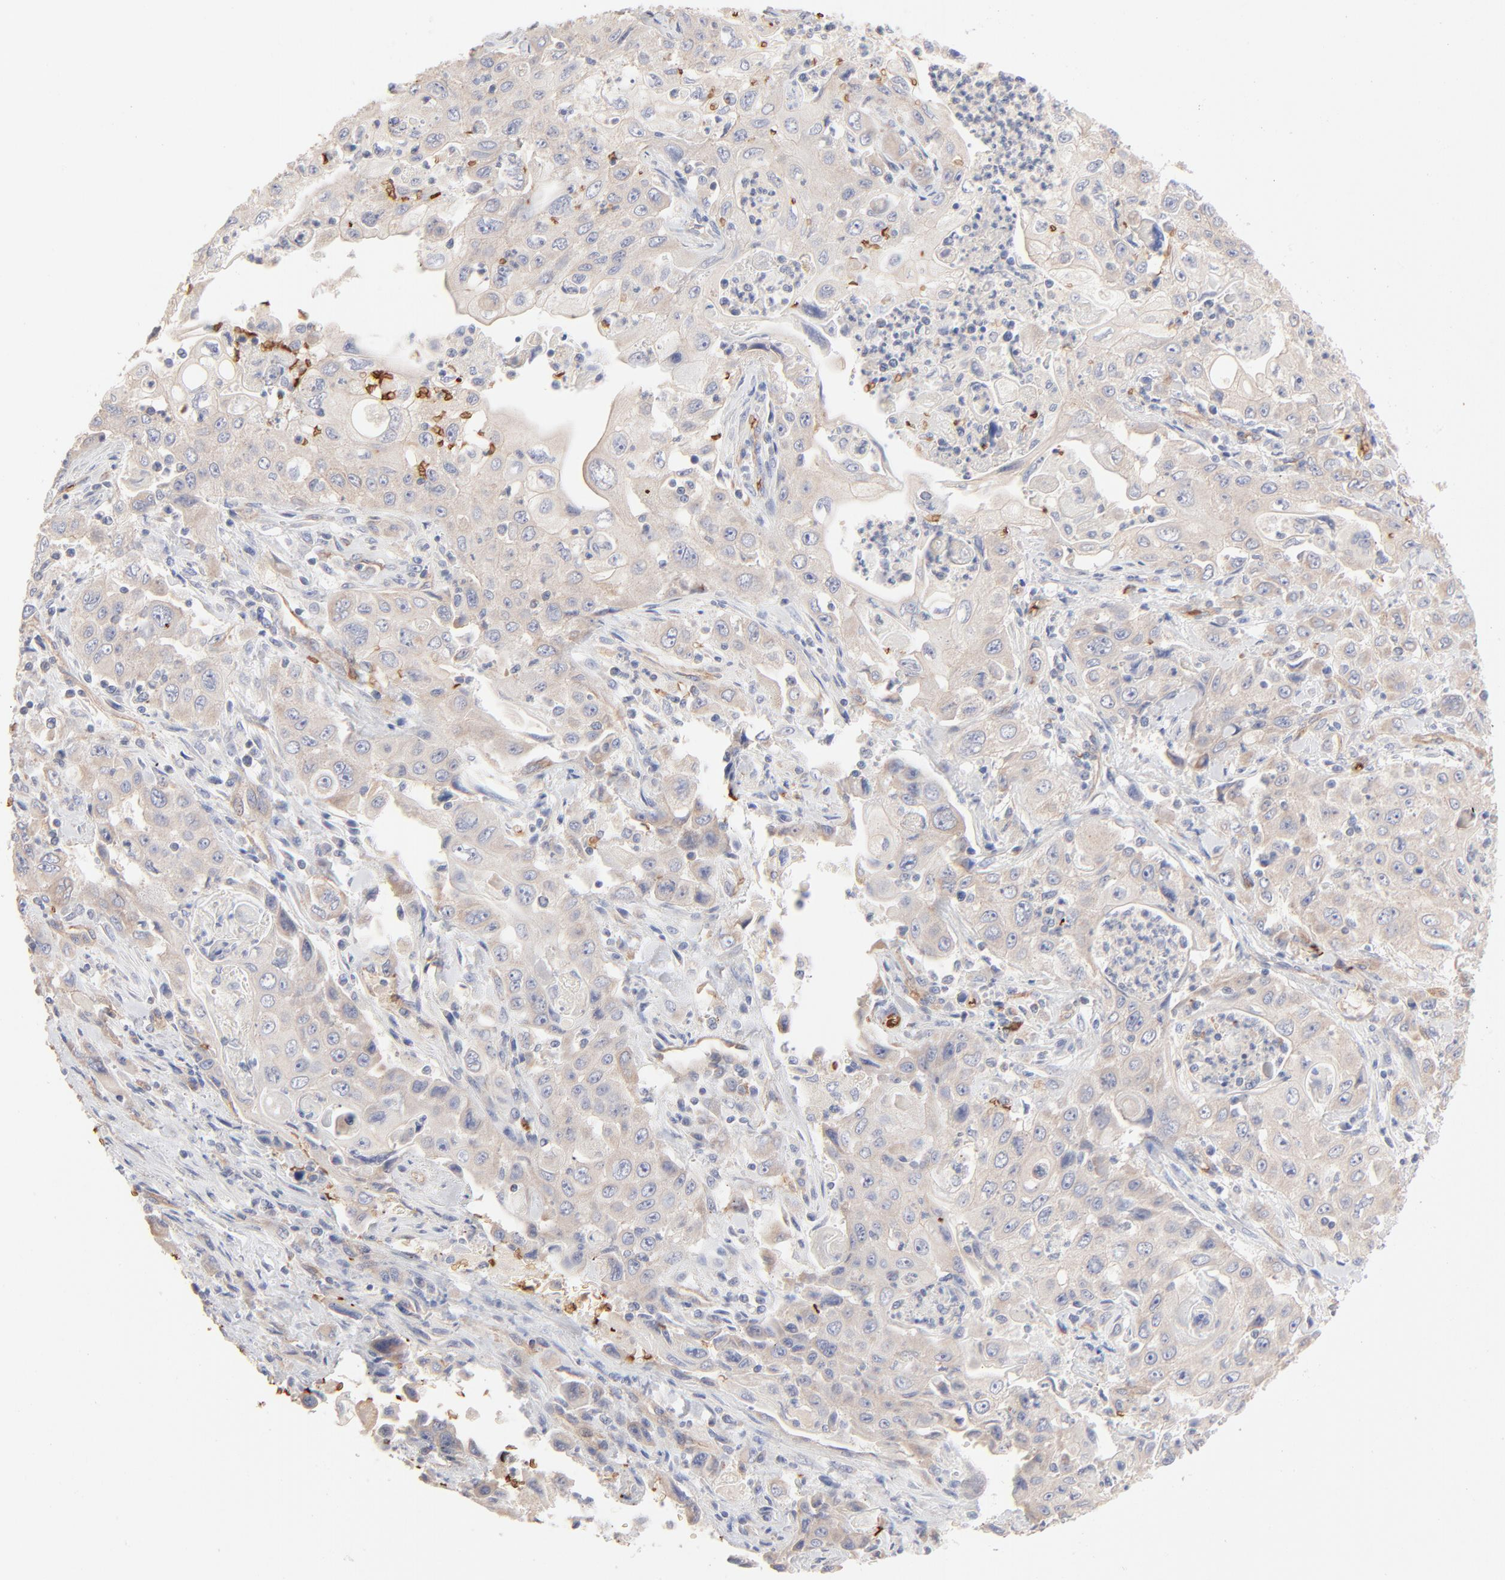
{"staining": {"intensity": "weak", "quantity": ">75%", "location": "cytoplasmic/membranous"}, "tissue": "pancreatic cancer", "cell_type": "Tumor cells", "image_type": "cancer", "snomed": [{"axis": "morphology", "description": "Adenocarcinoma, NOS"}, {"axis": "topography", "description": "Pancreas"}], "caption": "Immunohistochemistry (IHC) image of neoplastic tissue: pancreatic cancer (adenocarcinoma) stained using immunohistochemistry displays low levels of weak protein expression localized specifically in the cytoplasmic/membranous of tumor cells, appearing as a cytoplasmic/membranous brown color.", "gene": "SPTB", "patient": {"sex": "male", "age": 70}}